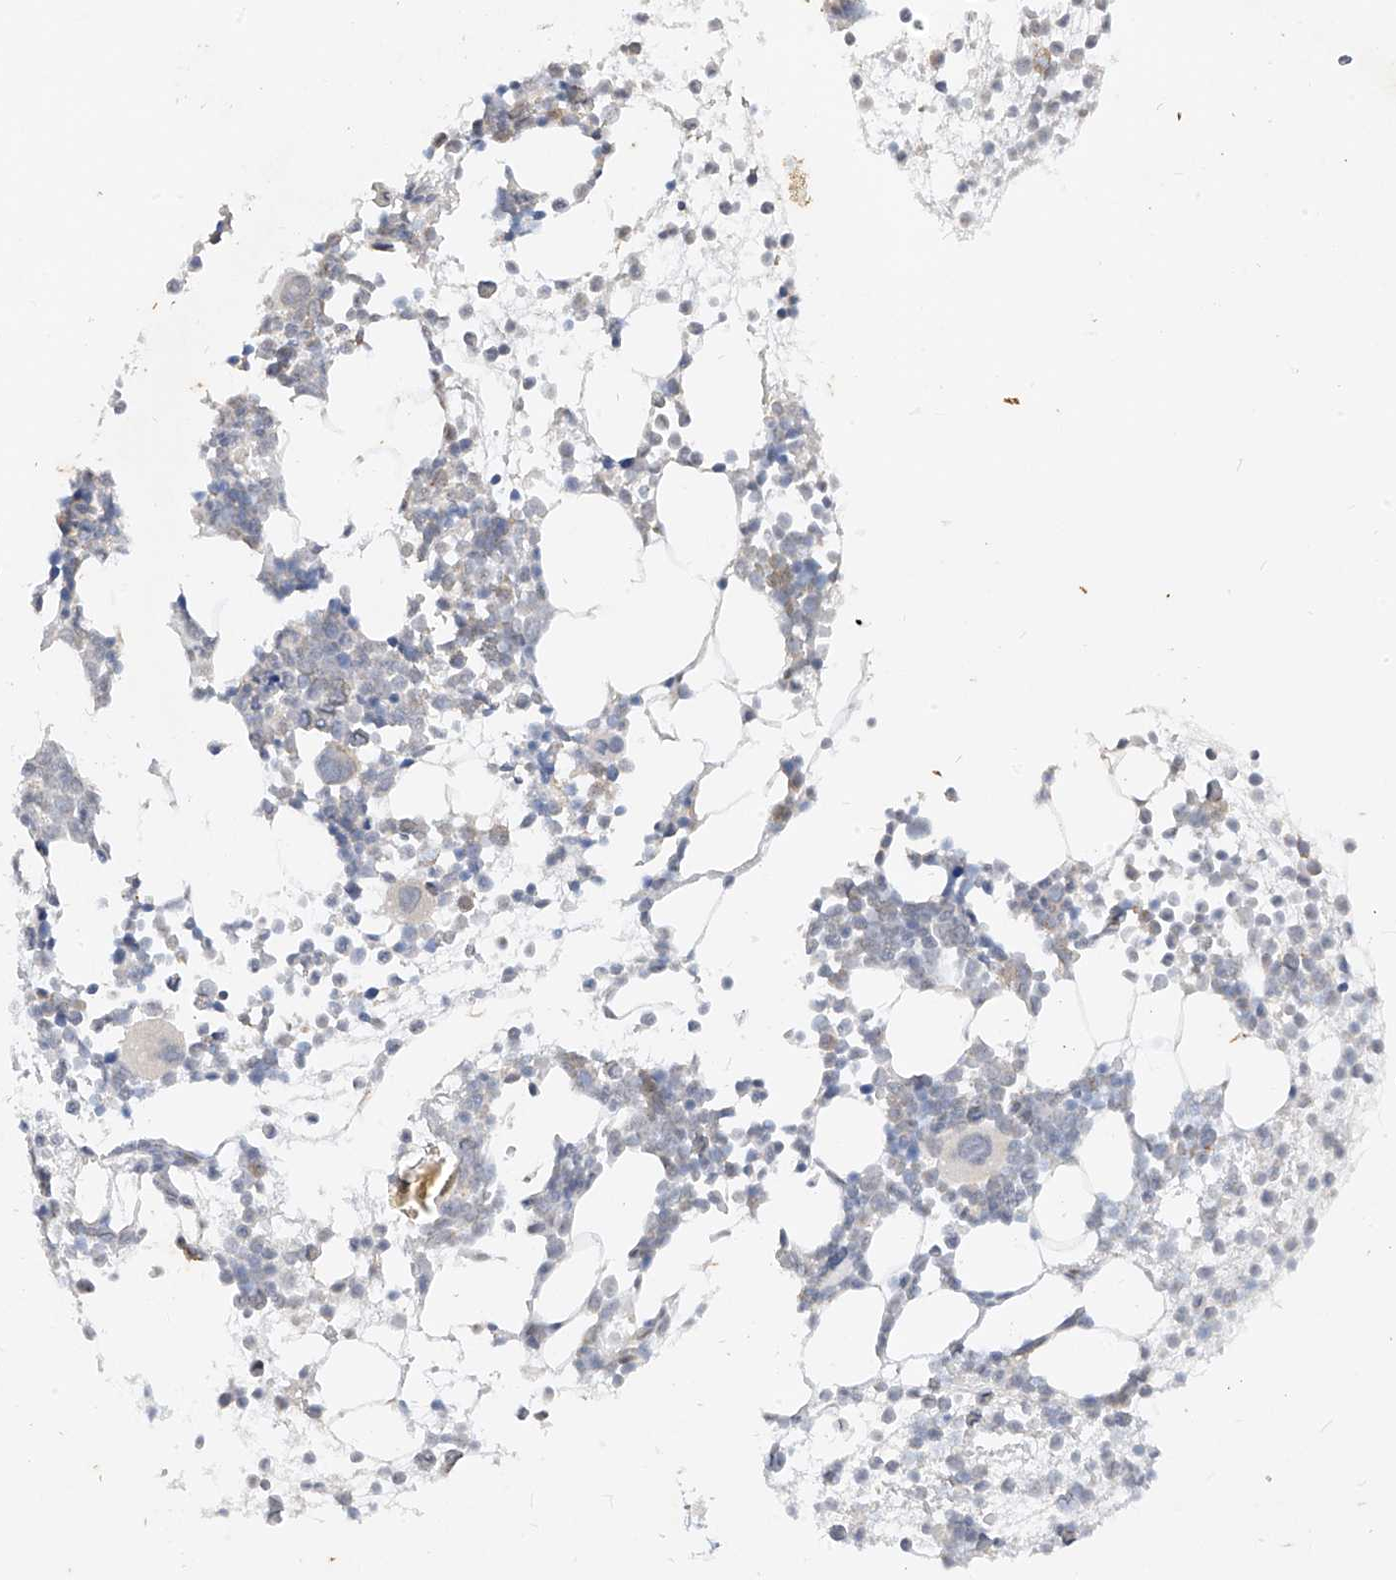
{"staining": {"intensity": "moderate", "quantity": "<25%", "location": "cytoplasmic/membranous"}, "tissue": "bone marrow", "cell_type": "Hematopoietic cells", "image_type": "normal", "snomed": [{"axis": "morphology", "description": "Normal tissue, NOS"}, {"axis": "topography", "description": "Bone marrow"}], "caption": "Immunohistochemical staining of benign human bone marrow shows <25% levels of moderate cytoplasmic/membranous protein positivity in about <25% of hematopoietic cells.", "gene": "MTUS2", "patient": {"sex": "male", "age": 54}}